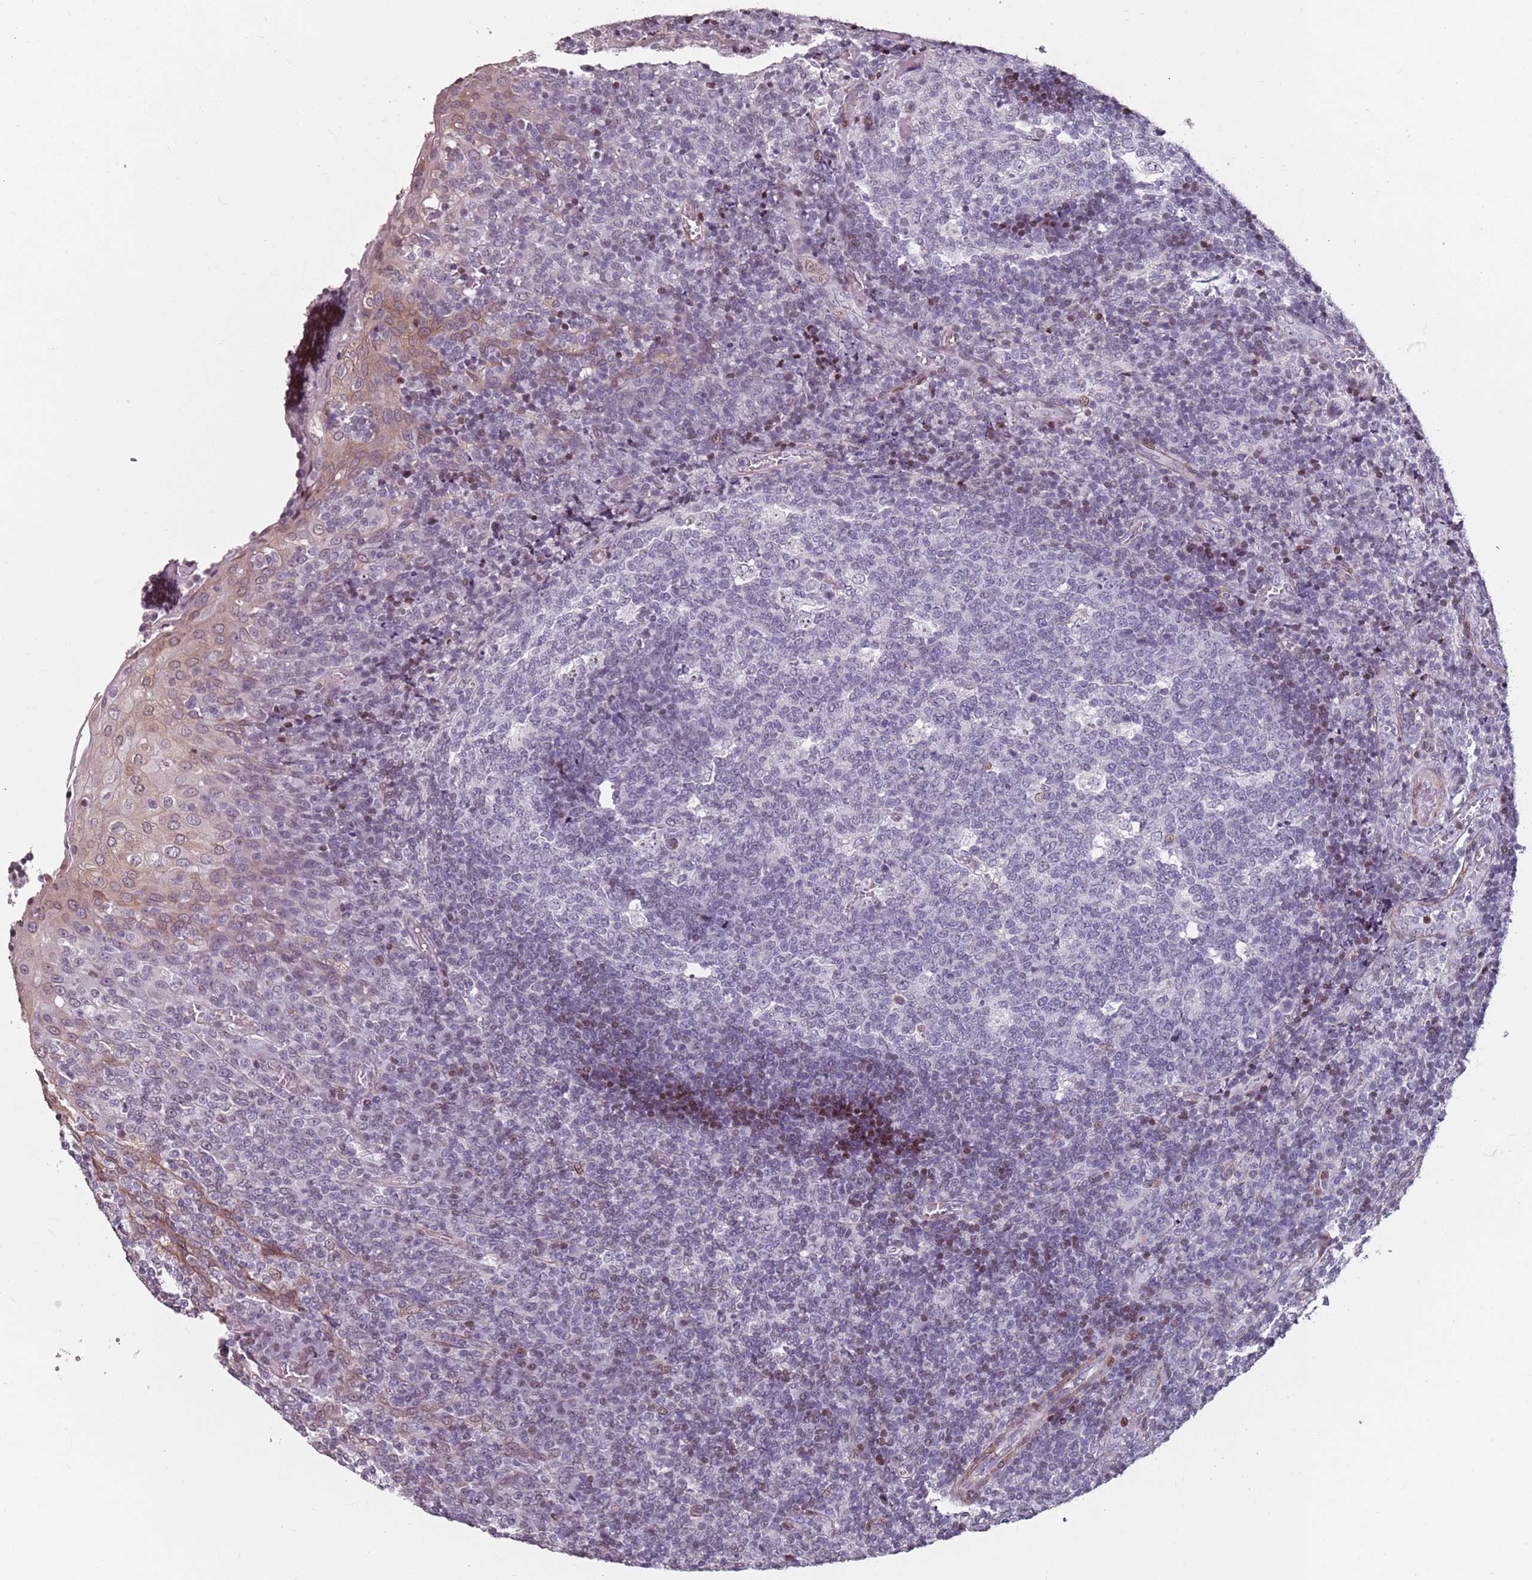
{"staining": {"intensity": "negative", "quantity": "none", "location": "none"}, "tissue": "tonsil", "cell_type": "Germinal center cells", "image_type": "normal", "snomed": [{"axis": "morphology", "description": "Normal tissue, NOS"}, {"axis": "topography", "description": "Tonsil"}], "caption": "Immunohistochemical staining of unremarkable human tonsil demonstrates no significant expression in germinal center cells.", "gene": "TMC4", "patient": {"sex": "female", "age": 19}}